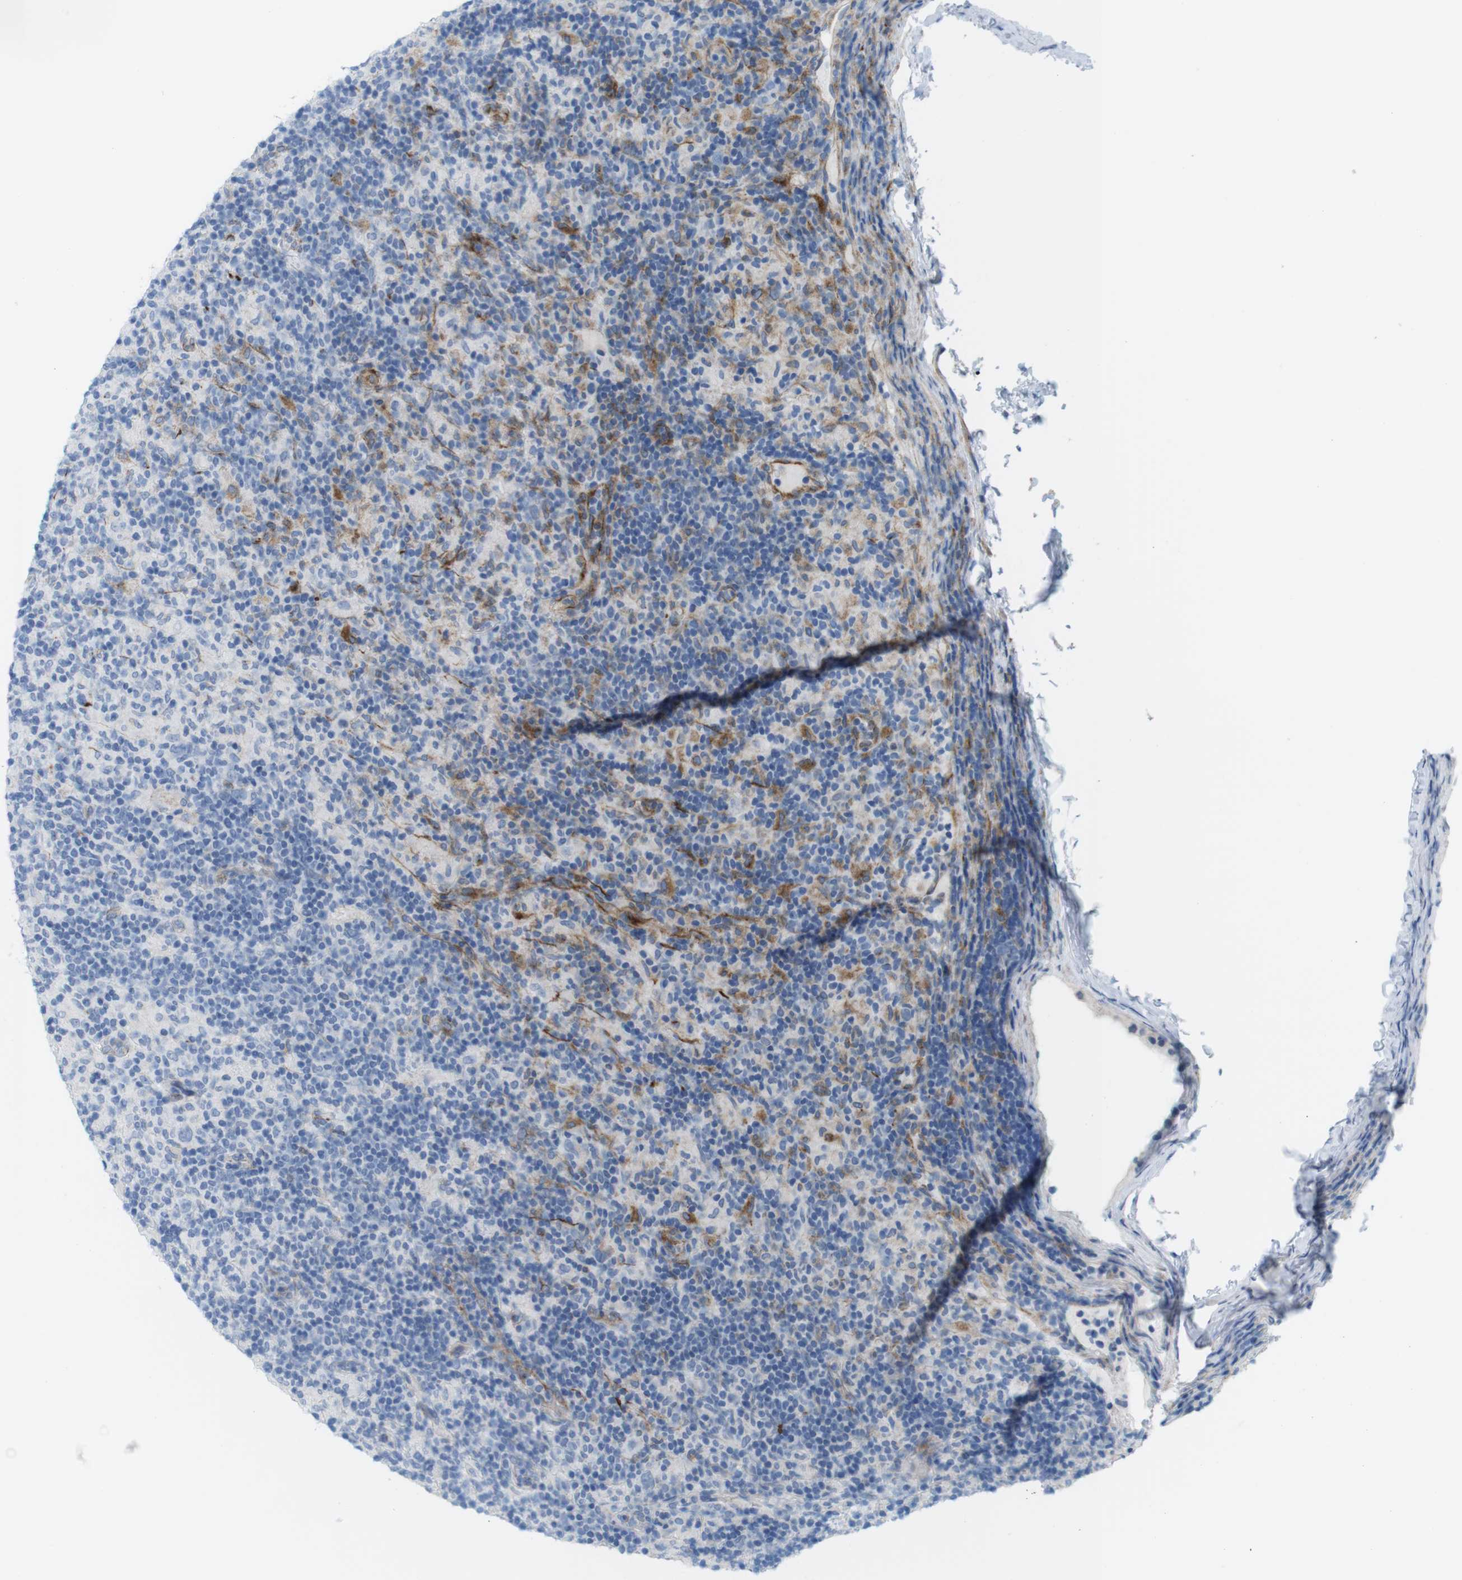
{"staining": {"intensity": "negative", "quantity": "none", "location": "none"}, "tissue": "lymphoma", "cell_type": "Tumor cells", "image_type": "cancer", "snomed": [{"axis": "morphology", "description": "Hodgkin's disease, NOS"}, {"axis": "topography", "description": "Lymph node"}], "caption": "A histopathology image of human Hodgkin's disease is negative for staining in tumor cells. (DAB immunohistochemistry (IHC) with hematoxylin counter stain).", "gene": "MYH9", "patient": {"sex": "male", "age": 70}}